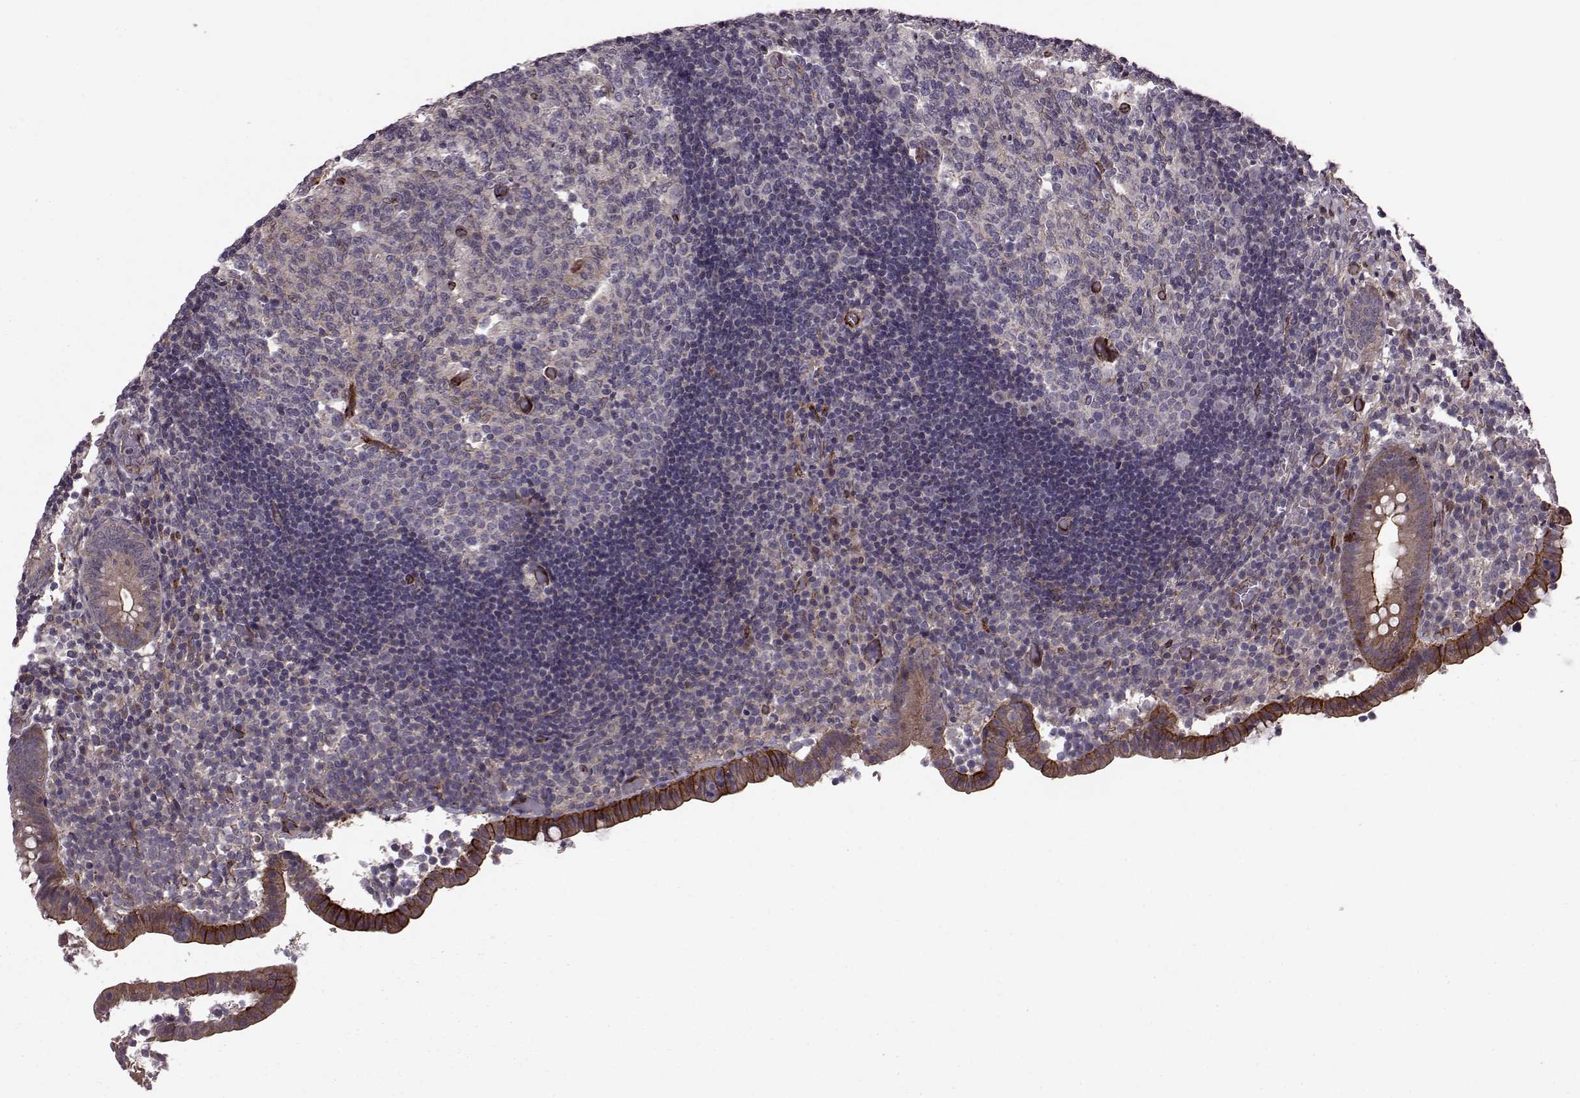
{"staining": {"intensity": "strong", "quantity": "25%-75%", "location": "cytoplasmic/membranous"}, "tissue": "appendix", "cell_type": "Glandular cells", "image_type": "normal", "snomed": [{"axis": "morphology", "description": "Normal tissue, NOS"}, {"axis": "topography", "description": "Appendix"}], "caption": "Glandular cells display high levels of strong cytoplasmic/membranous positivity in approximately 25%-75% of cells in unremarkable human appendix. (DAB (3,3'-diaminobenzidine) IHC, brown staining for protein, blue staining for nuclei).", "gene": "SYNPO", "patient": {"sex": "female", "age": 32}}